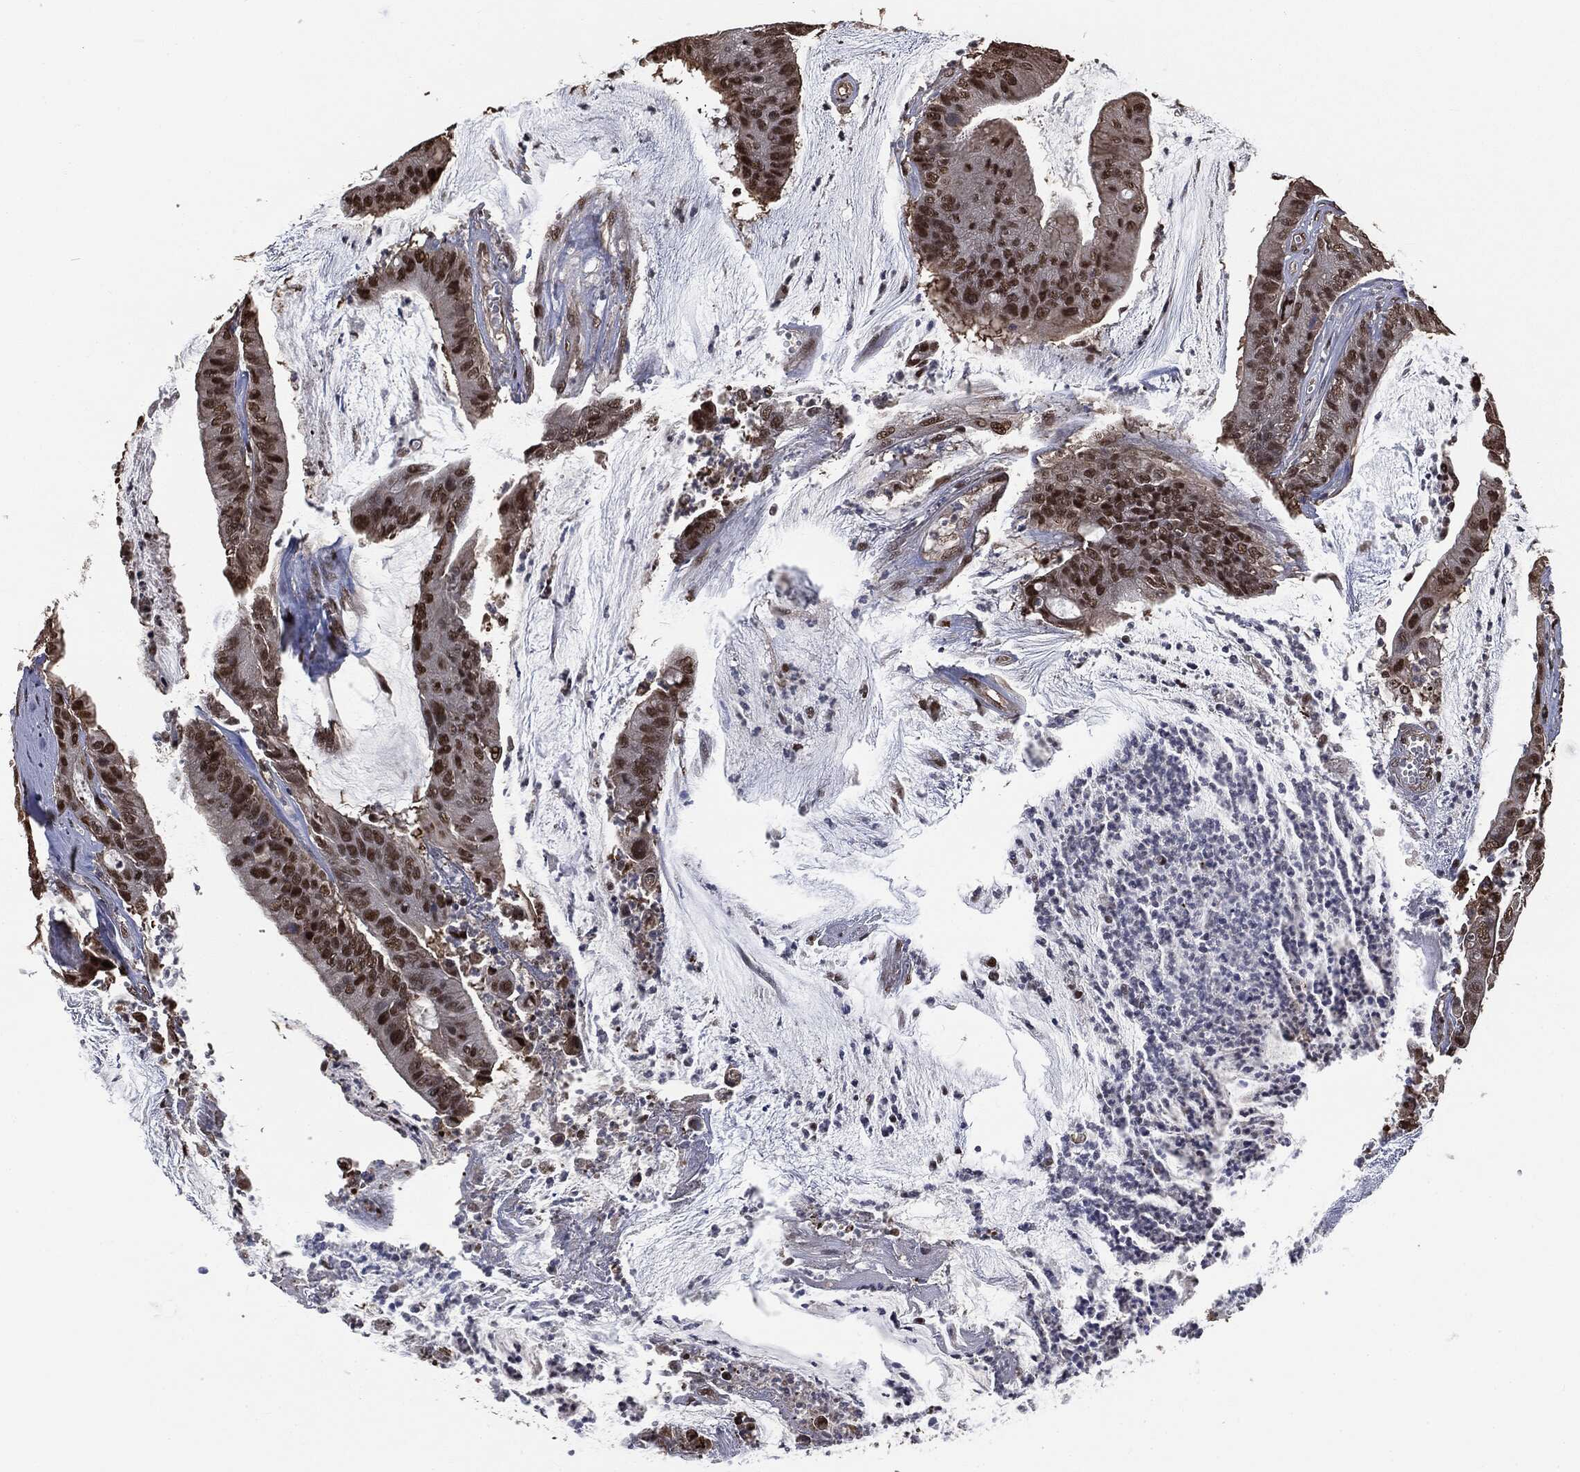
{"staining": {"intensity": "strong", "quantity": ">75%", "location": "nuclear"}, "tissue": "colorectal cancer", "cell_type": "Tumor cells", "image_type": "cancer", "snomed": [{"axis": "morphology", "description": "Adenocarcinoma, NOS"}, {"axis": "topography", "description": "Colon"}], "caption": "This micrograph shows immunohistochemistry staining of adenocarcinoma (colorectal), with high strong nuclear expression in about >75% of tumor cells.", "gene": "SHLD2", "patient": {"sex": "female", "age": 69}}